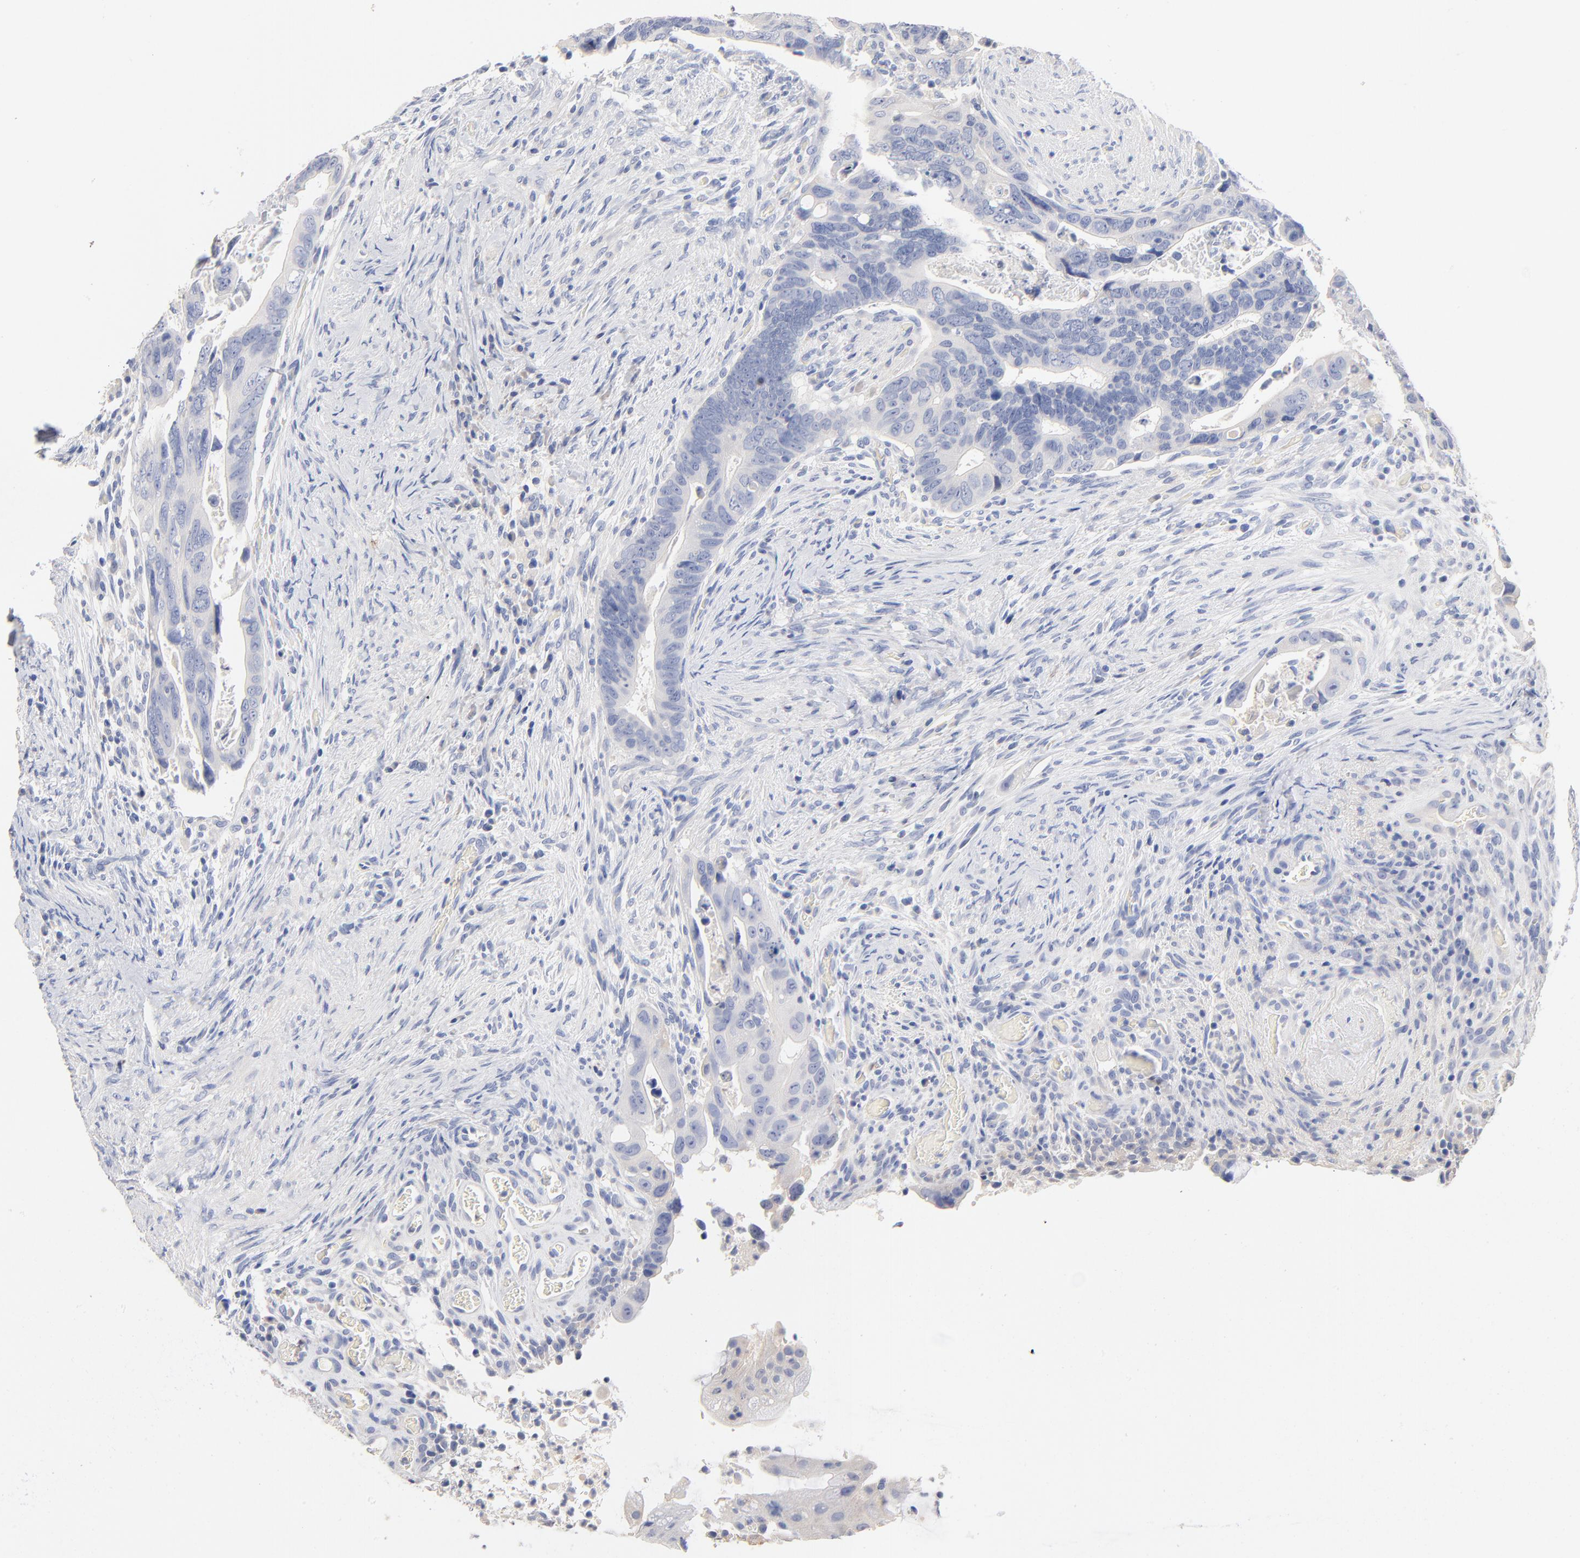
{"staining": {"intensity": "negative", "quantity": "none", "location": "none"}, "tissue": "colorectal cancer", "cell_type": "Tumor cells", "image_type": "cancer", "snomed": [{"axis": "morphology", "description": "Adenocarcinoma, NOS"}, {"axis": "topography", "description": "Rectum"}], "caption": "Tumor cells are negative for brown protein staining in colorectal cancer (adenocarcinoma).", "gene": "CPS1", "patient": {"sex": "male", "age": 53}}